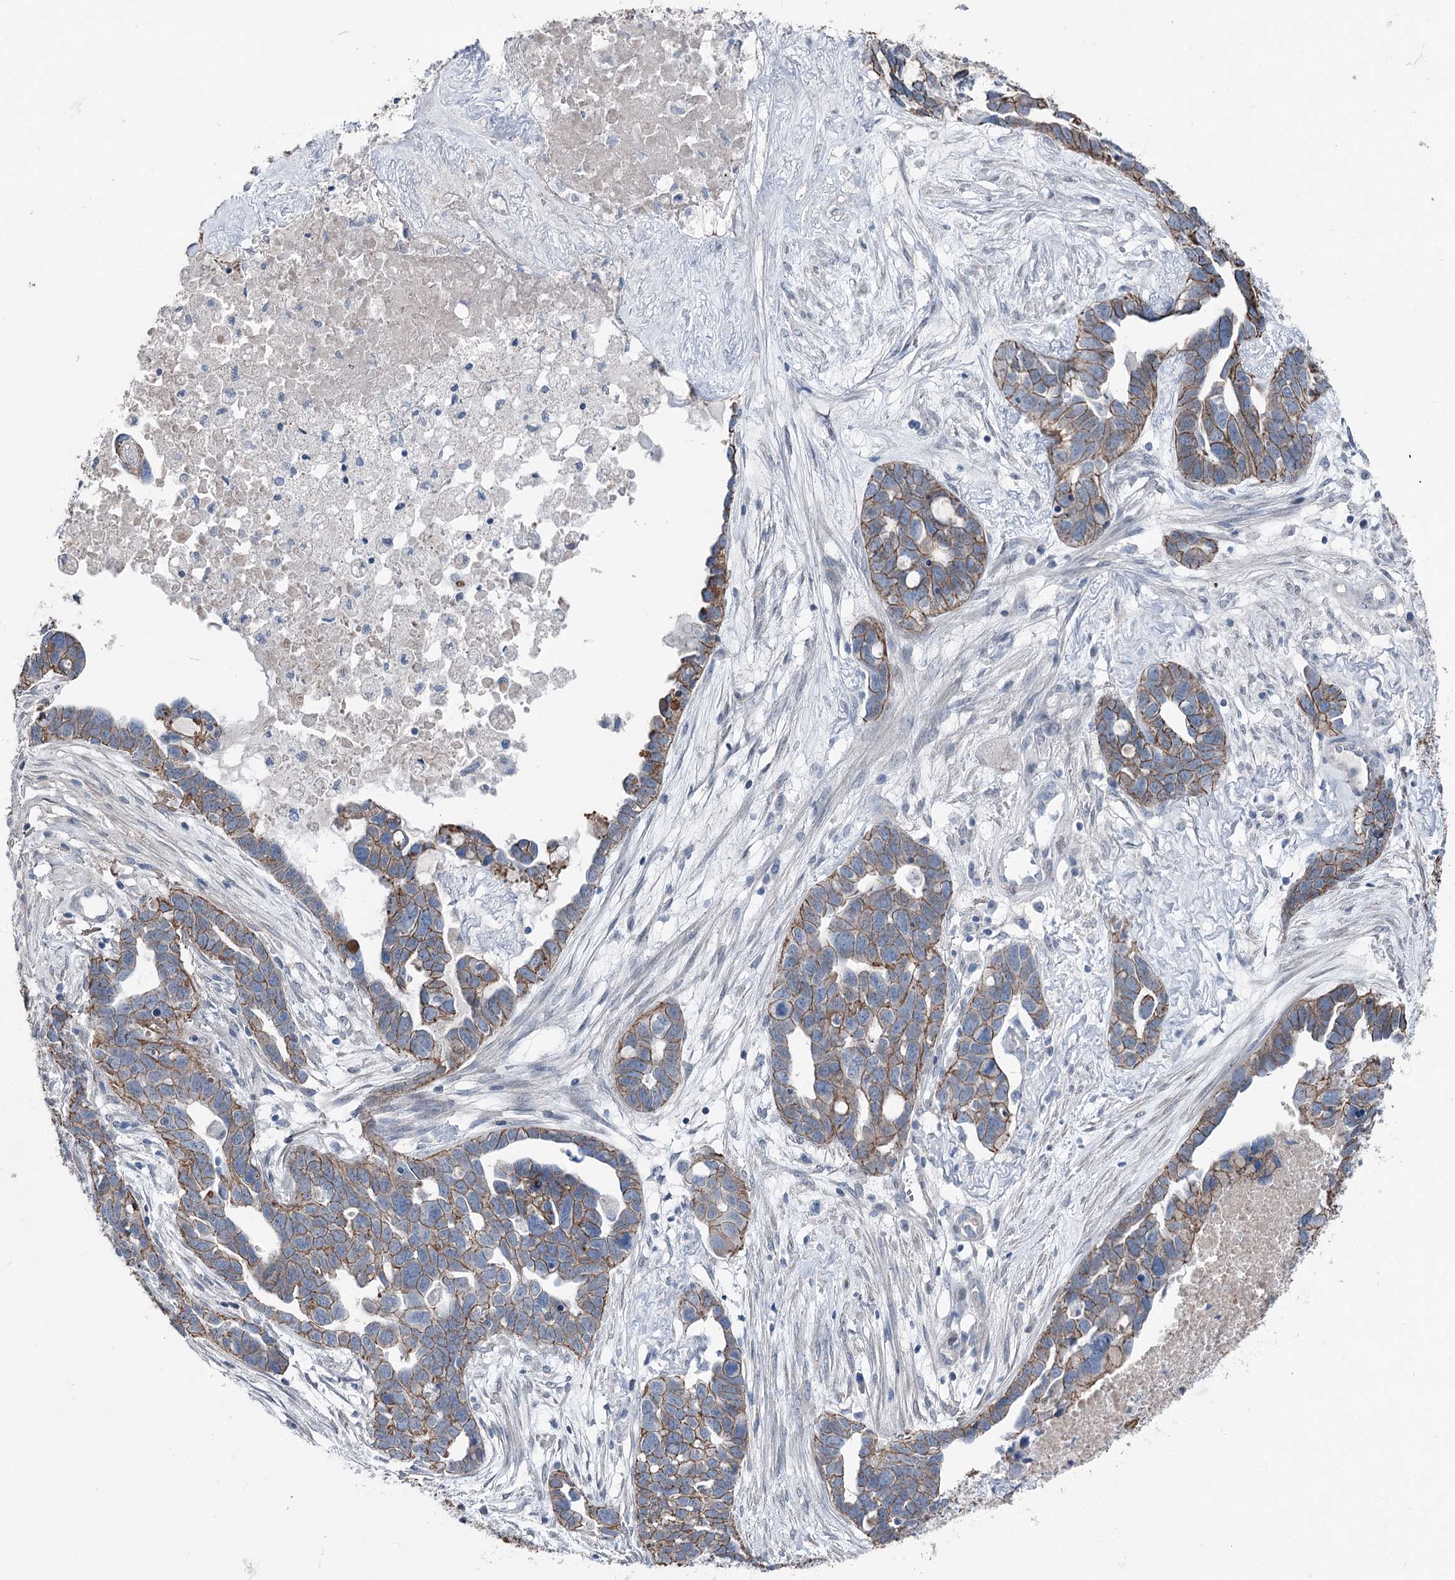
{"staining": {"intensity": "moderate", "quantity": ">75%", "location": "cytoplasmic/membranous"}, "tissue": "ovarian cancer", "cell_type": "Tumor cells", "image_type": "cancer", "snomed": [{"axis": "morphology", "description": "Cystadenocarcinoma, serous, NOS"}, {"axis": "topography", "description": "Ovary"}], "caption": "Immunohistochemical staining of ovarian cancer (serous cystadenocarcinoma) demonstrates medium levels of moderate cytoplasmic/membranous protein positivity in approximately >75% of tumor cells. The staining was performed using DAB to visualize the protein expression in brown, while the nuclei were stained in blue with hematoxylin (Magnification: 20x).", "gene": "FAM120B", "patient": {"sex": "female", "age": 54}}